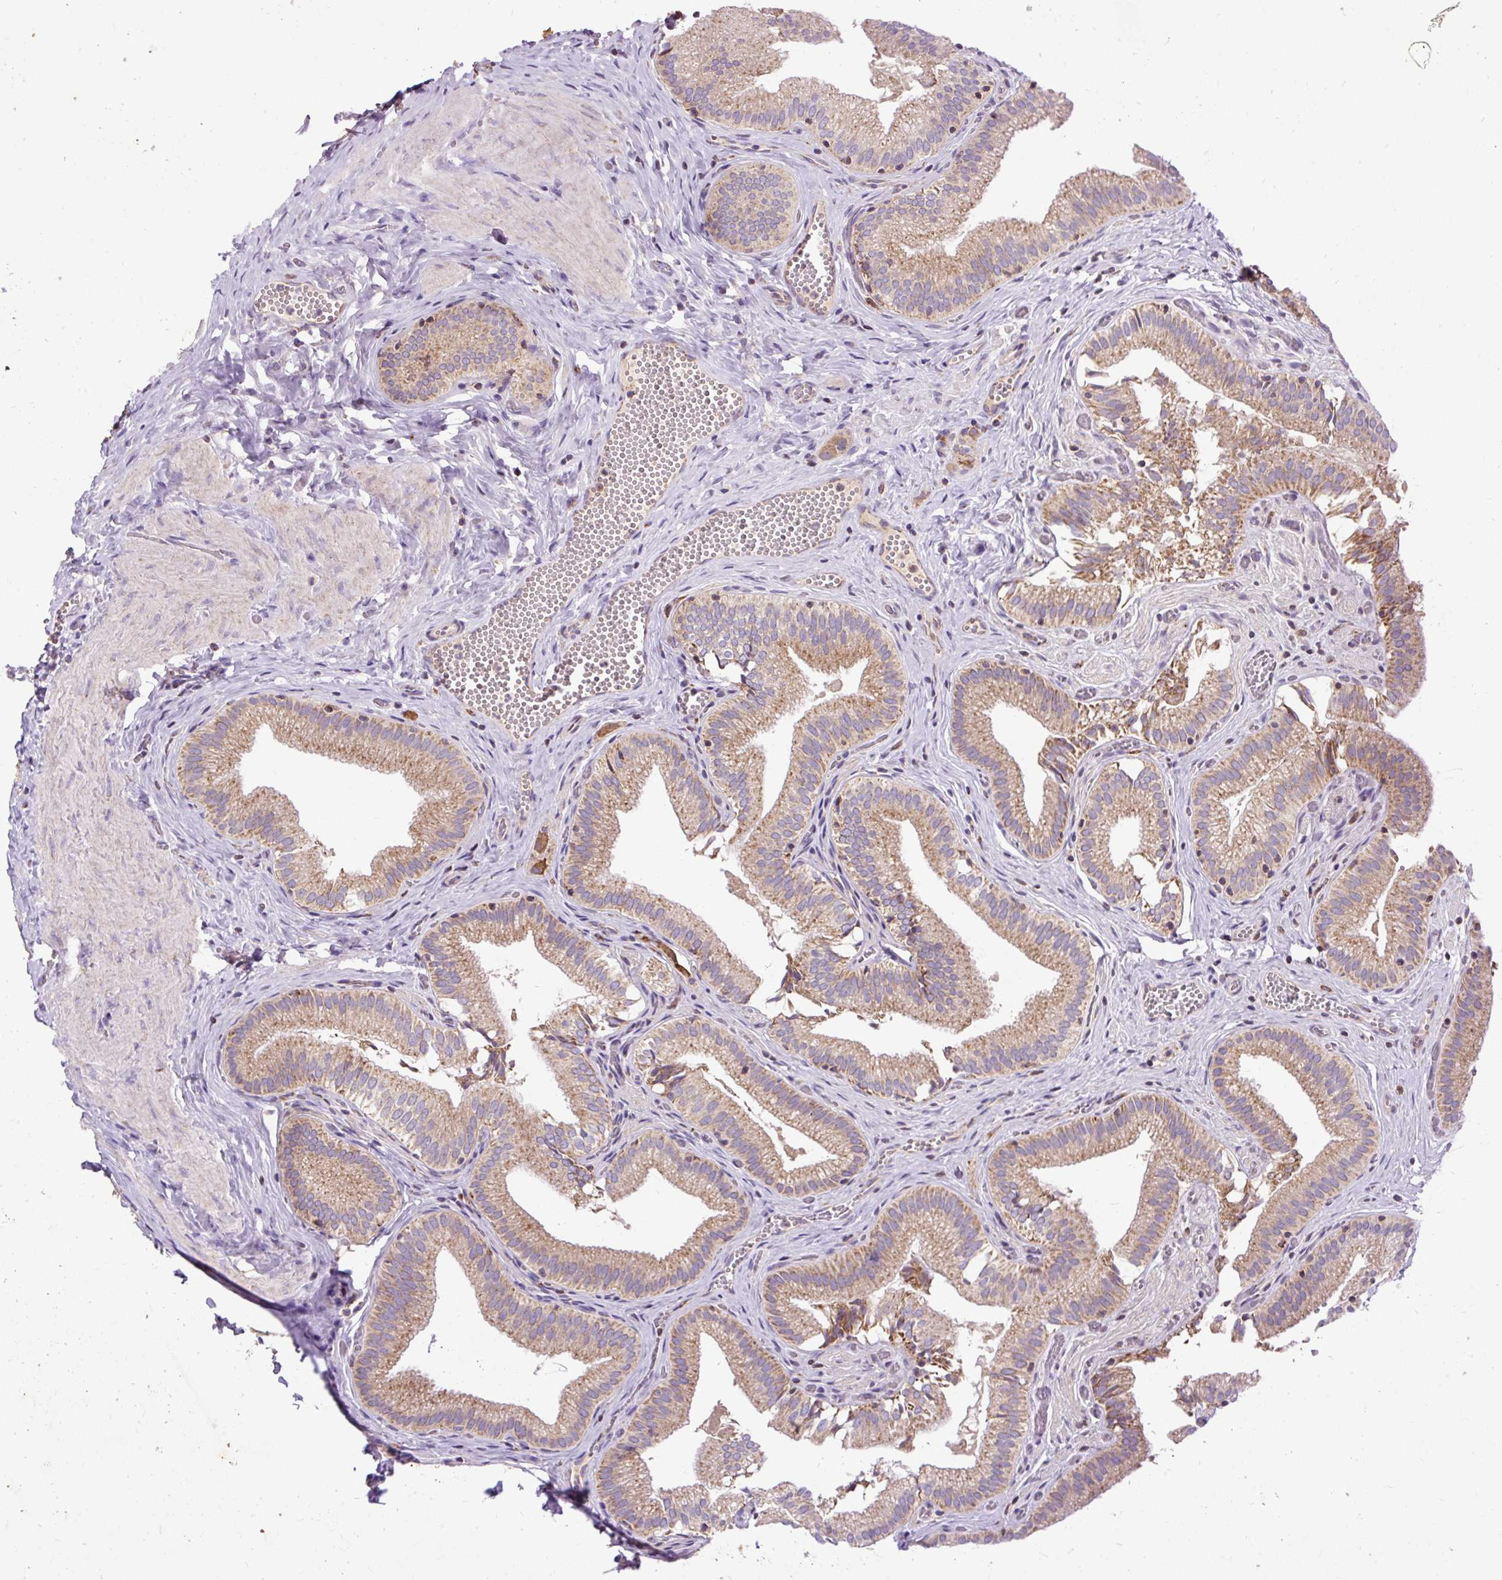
{"staining": {"intensity": "moderate", "quantity": ">75%", "location": "cytoplasmic/membranous"}, "tissue": "gallbladder", "cell_type": "Glandular cells", "image_type": "normal", "snomed": [{"axis": "morphology", "description": "Normal tissue, NOS"}, {"axis": "topography", "description": "Gallbladder"}], "caption": "Immunohistochemistry (DAB) staining of unremarkable gallbladder exhibits moderate cytoplasmic/membranous protein expression in about >75% of glandular cells.", "gene": "TOMM40", "patient": {"sex": "male", "age": 17}}